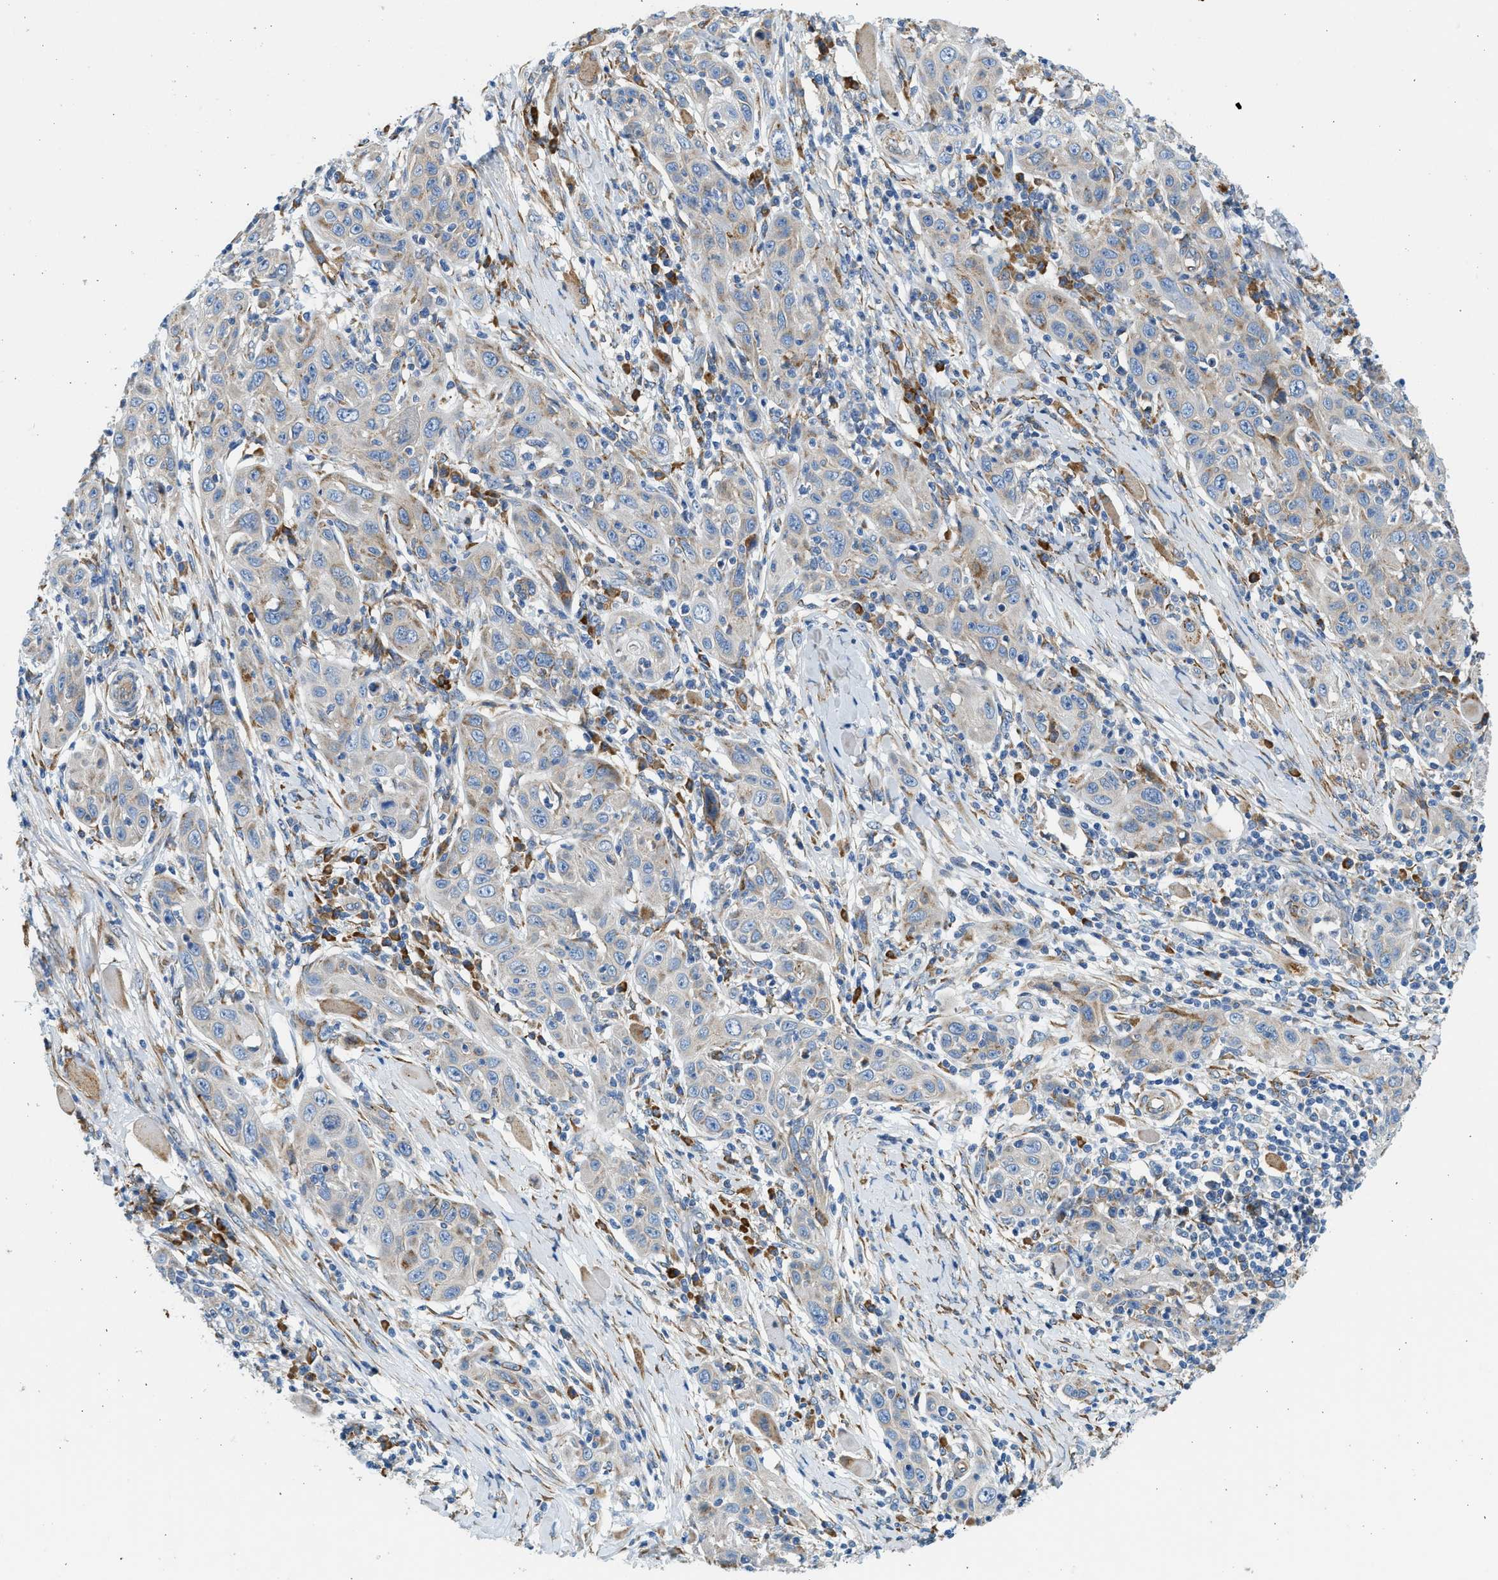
{"staining": {"intensity": "negative", "quantity": "none", "location": "none"}, "tissue": "skin cancer", "cell_type": "Tumor cells", "image_type": "cancer", "snomed": [{"axis": "morphology", "description": "Squamous cell carcinoma, NOS"}, {"axis": "topography", "description": "Skin"}], "caption": "An immunohistochemistry (IHC) photomicrograph of skin cancer (squamous cell carcinoma) is shown. There is no staining in tumor cells of skin cancer (squamous cell carcinoma).", "gene": "CNTN6", "patient": {"sex": "female", "age": 88}}